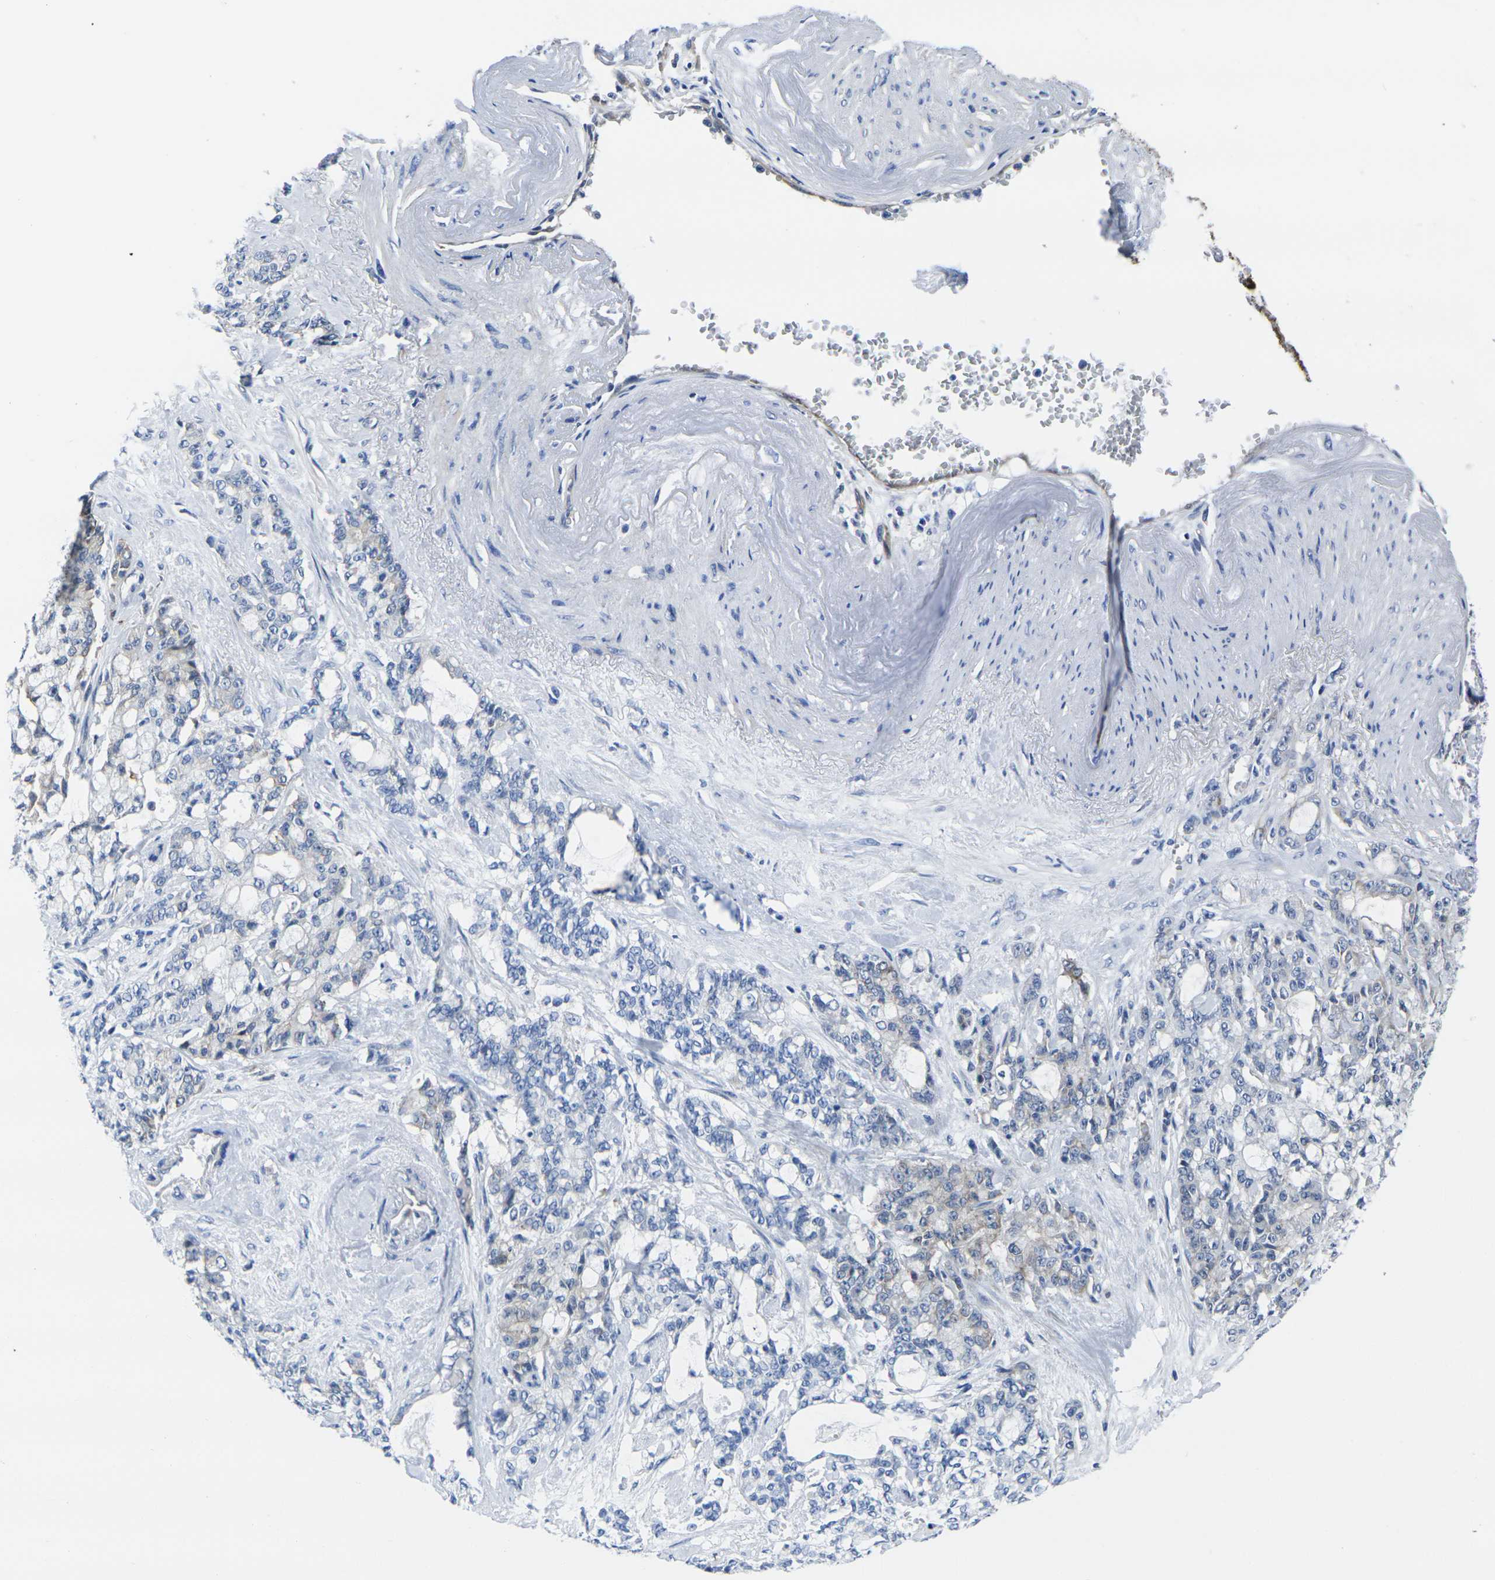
{"staining": {"intensity": "weak", "quantity": "25%-75%", "location": "cytoplasmic/membranous"}, "tissue": "pancreatic cancer", "cell_type": "Tumor cells", "image_type": "cancer", "snomed": [{"axis": "morphology", "description": "Adenocarcinoma, NOS"}, {"axis": "topography", "description": "Pancreas"}], "caption": "Human pancreatic cancer (adenocarcinoma) stained with a protein marker shows weak staining in tumor cells.", "gene": "EIF4A1", "patient": {"sex": "female", "age": 73}}